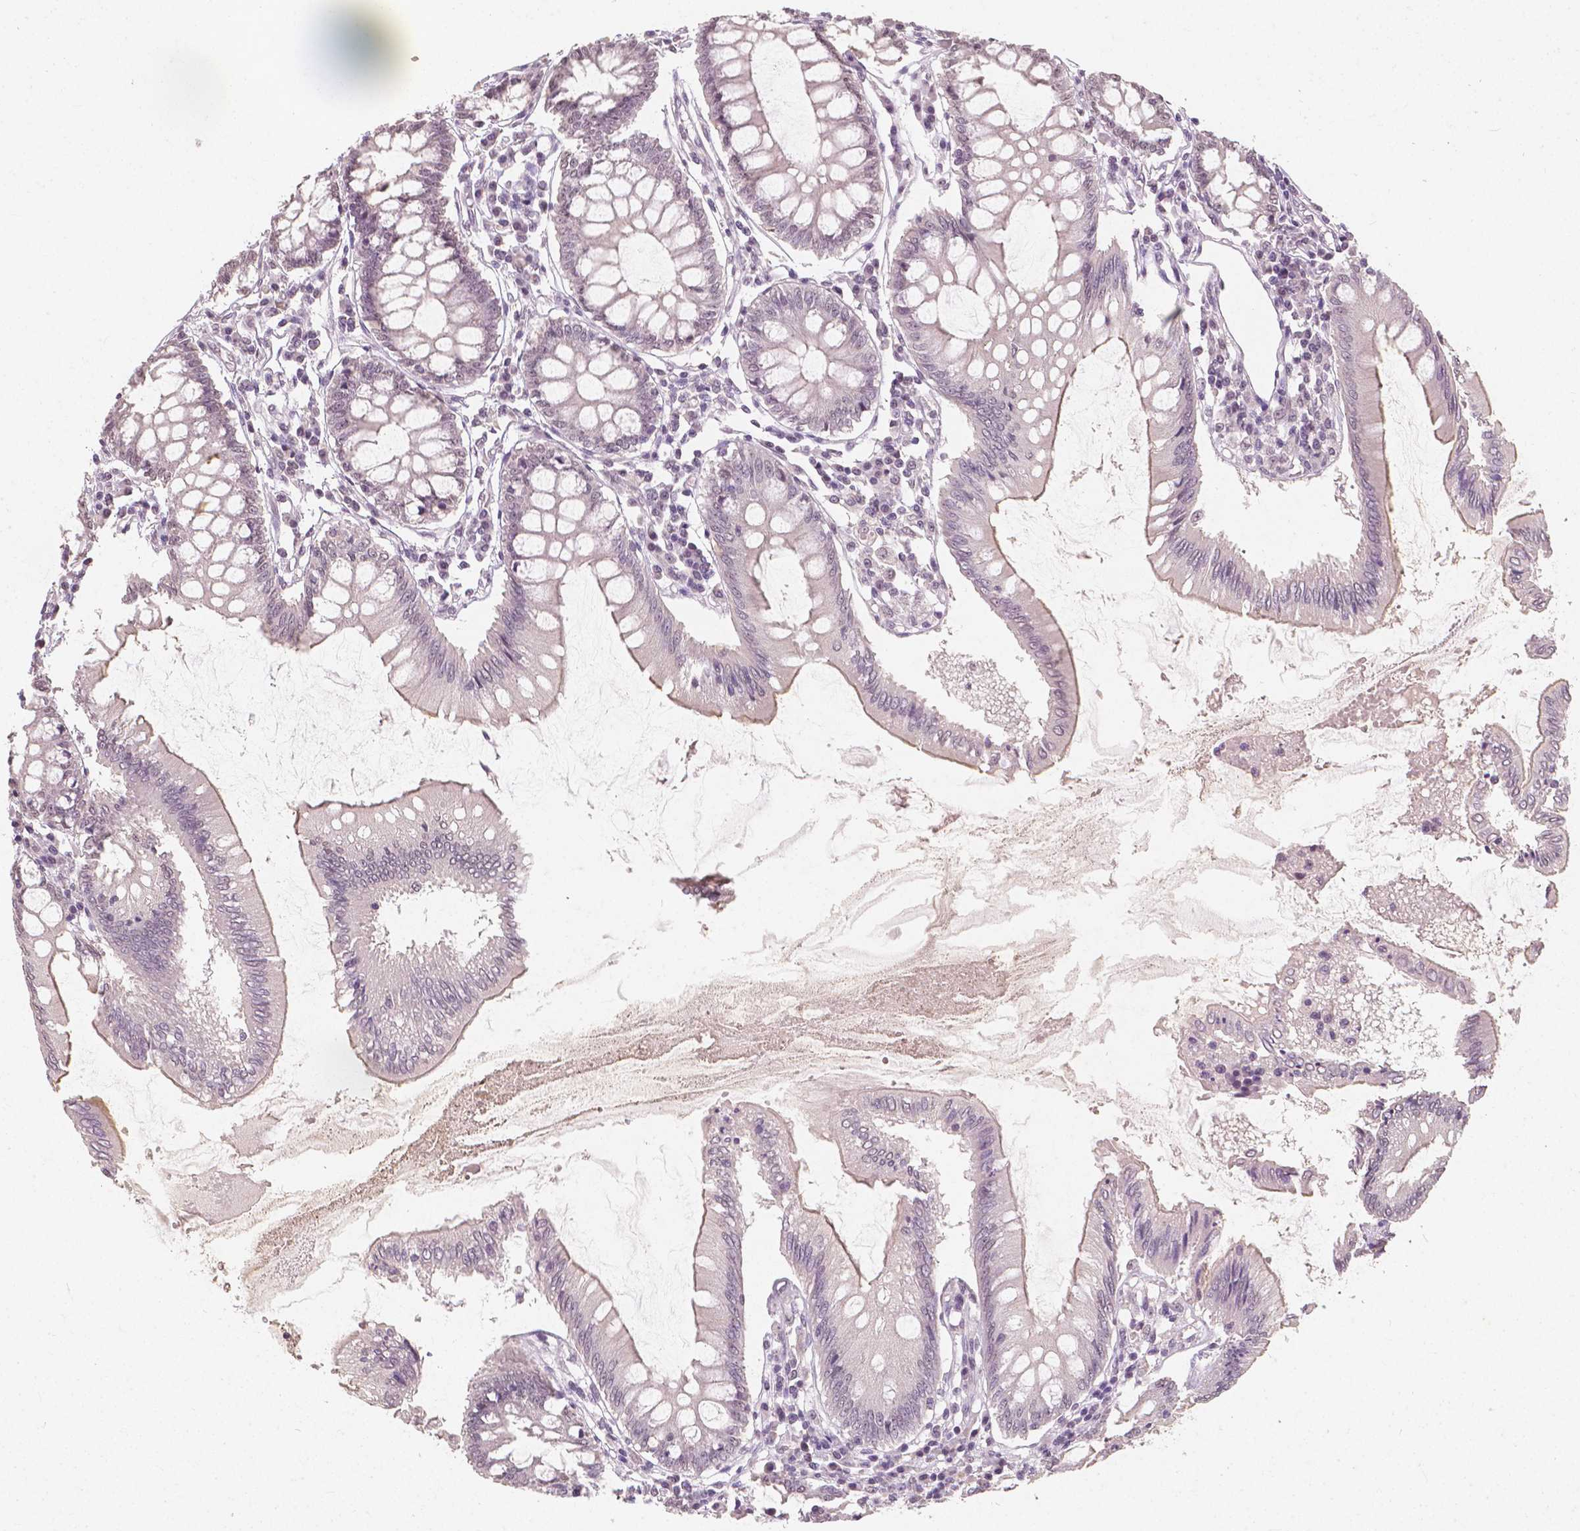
{"staining": {"intensity": "negative", "quantity": "none", "location": "none"}, "tissue": "colon", "cell_type": "Endothelial cells", "image_type": "normal", "snomed": [{"axis": "morphology", "description": "Normal tissue, NOS"}, {"axis": "morphology", "description": "Adenocarcinoma, NOS"}, {"axis": "topography", "description": "Colon"}], "caption": "DAB immunohistochemical staining of benign colon shows no significant expression in endothelial cells.", "gene": "NOLC1", "patient": {"sex": "male", "age": 83}}